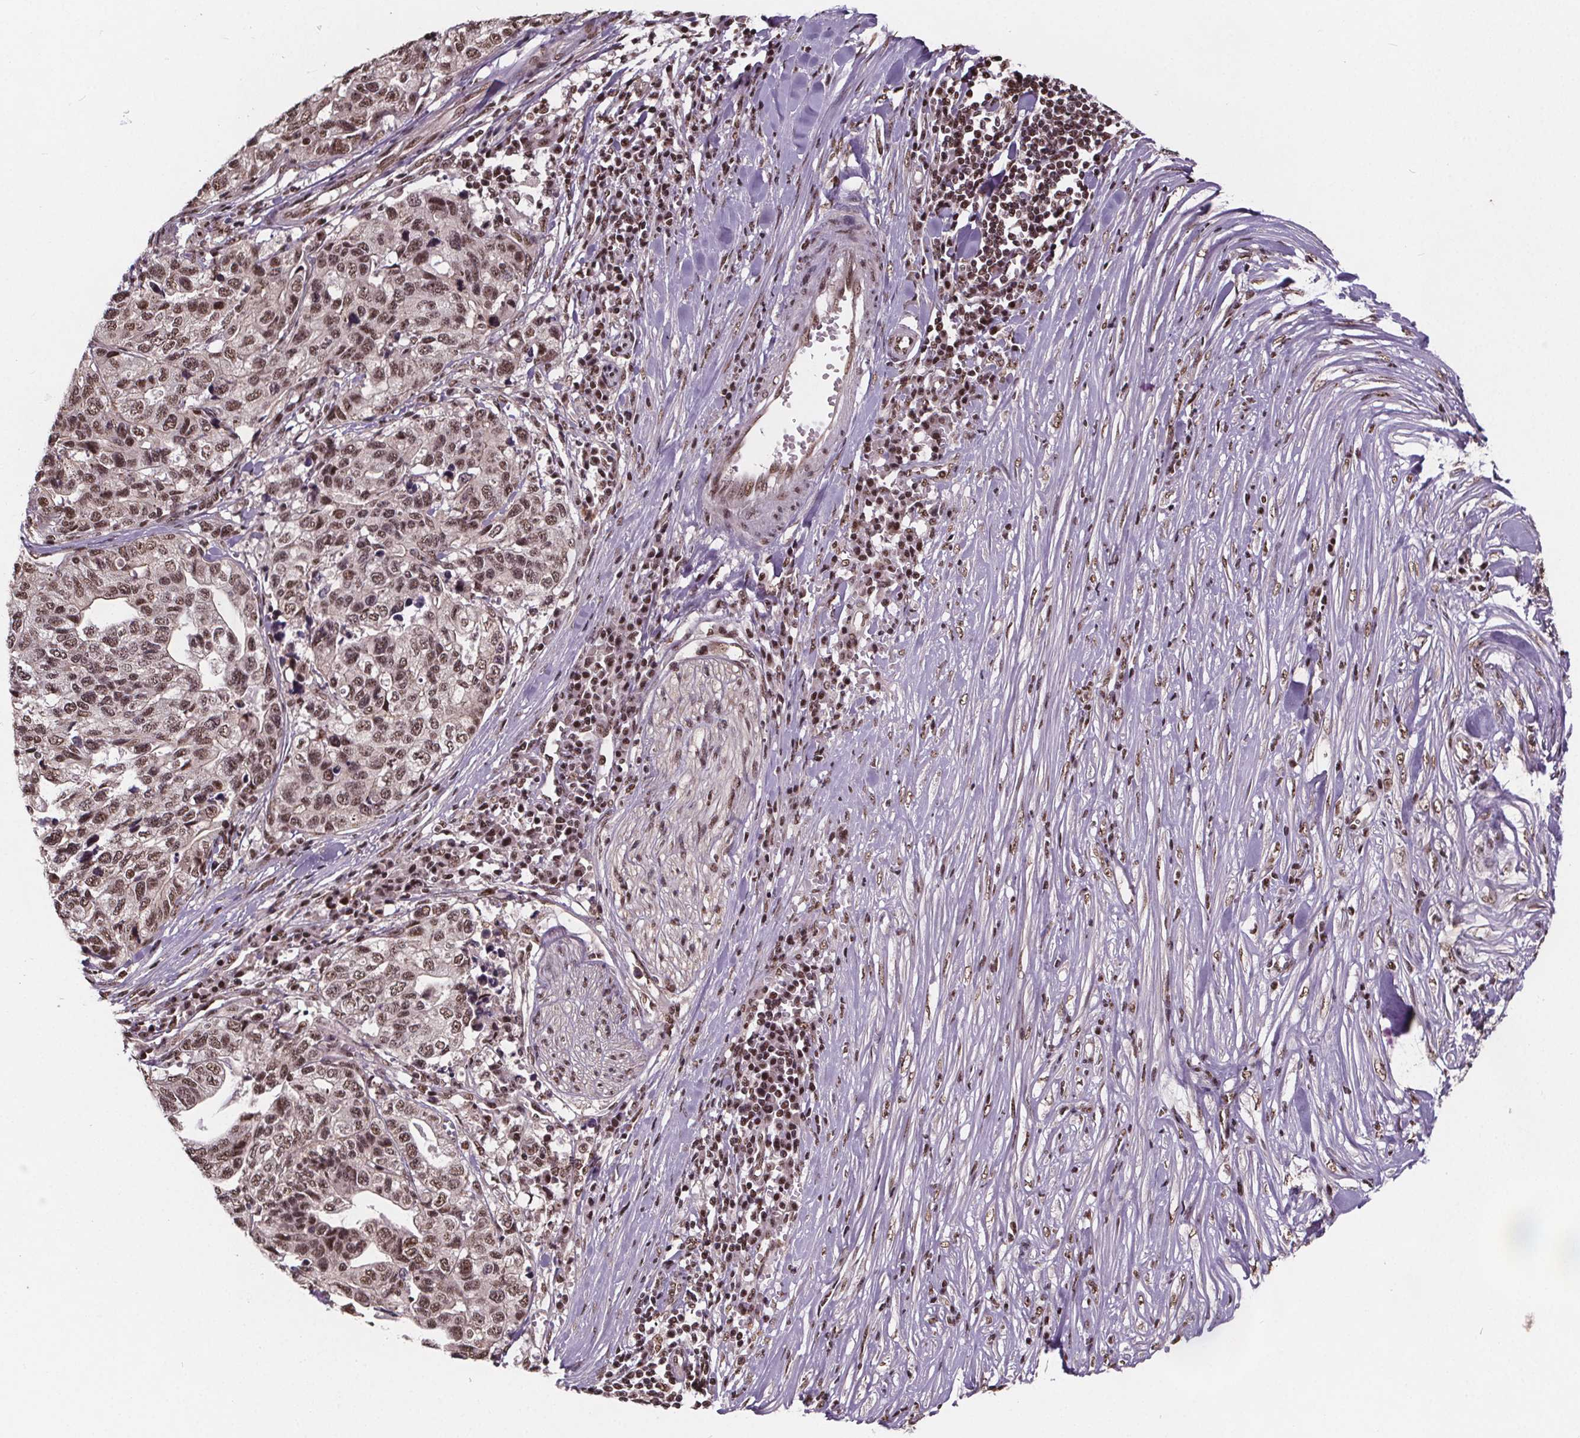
{"staining": {"intensity": "moderate", "quantity": ">75%", "location": "nuclear"}, "tissue": "stomach cancer", "cell_type": "Tumor cells", "image_type": "cancer", "snomed": [{"axis": "morphology", "description": "Adenocarcinoma, NOS"}, {"axis": "topography", "description": "Stomach, upper"}], "caption": "High-magnification brightfield microscopy of stomach adenocarcinoma stained with DAB (3,3'-diaminobenzidine) (brown) and counterstained with hematoxylin (blue). tumor cells exhibit moderate nuclear staining is seen in about>75% of cells. The protein of interest is stained brown, and the nuclei are stained in blue (DAB (3,3'-diaminobenzidine) IHC with brightfield microscopy, high magnification).", "gene": "JARID2", "patient": {"sex": "female", "age": 67}}